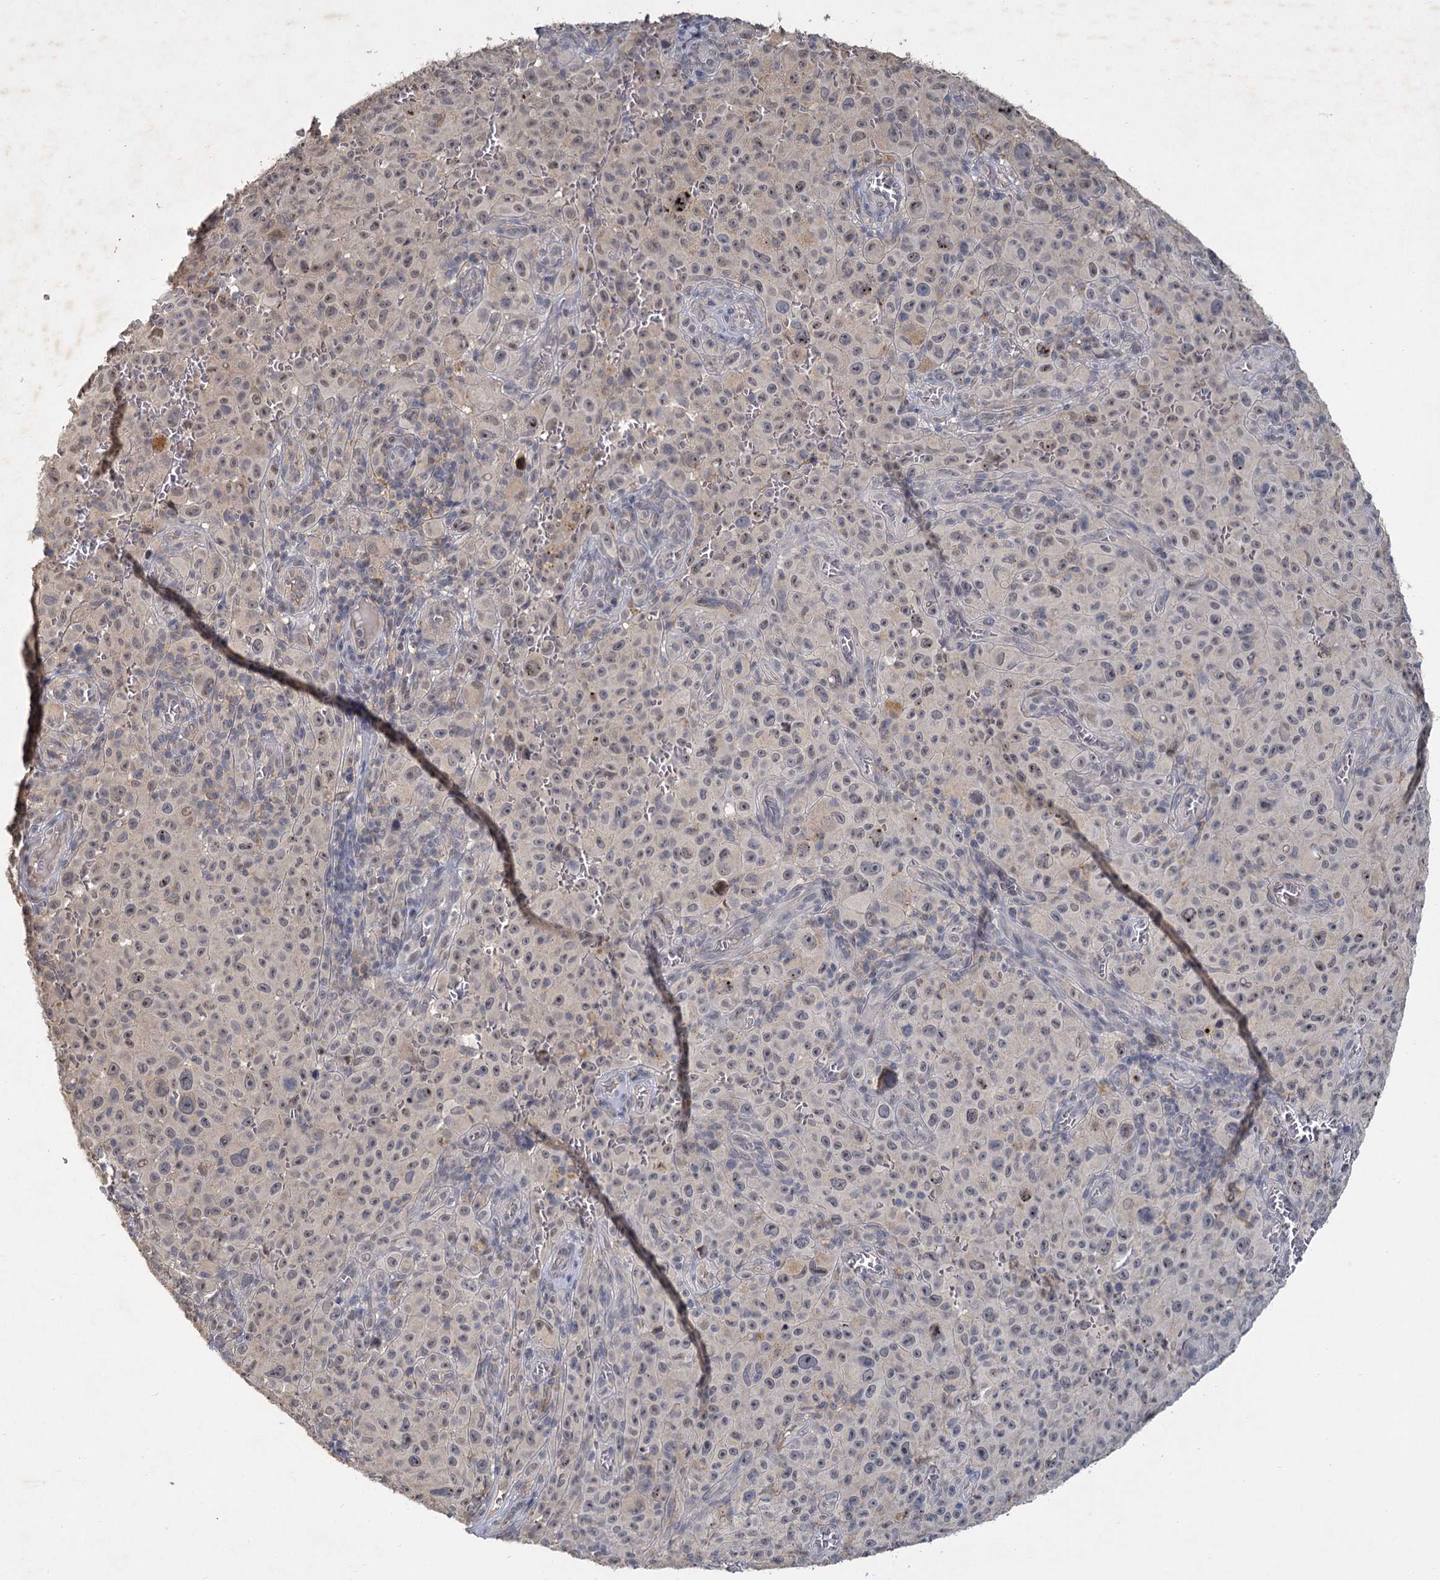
{"staining": {"intensity": "negative", "quantity": "none", "location": "none"}, "tissue": "melanoma", "cell_type": "Tumor cells", "image_type": "cancer", "snomed": [{"axis": "morphology", "description": "Malignant melanoma, NOS"}, {"axis": "topography", "description": "Skin"}], "caption": "Melanoma was stained to show a protein in brown. There is no significant staining in tumor cells.", "gene": "MUCL1", "patient": {"sex": "female", "age": 82}}